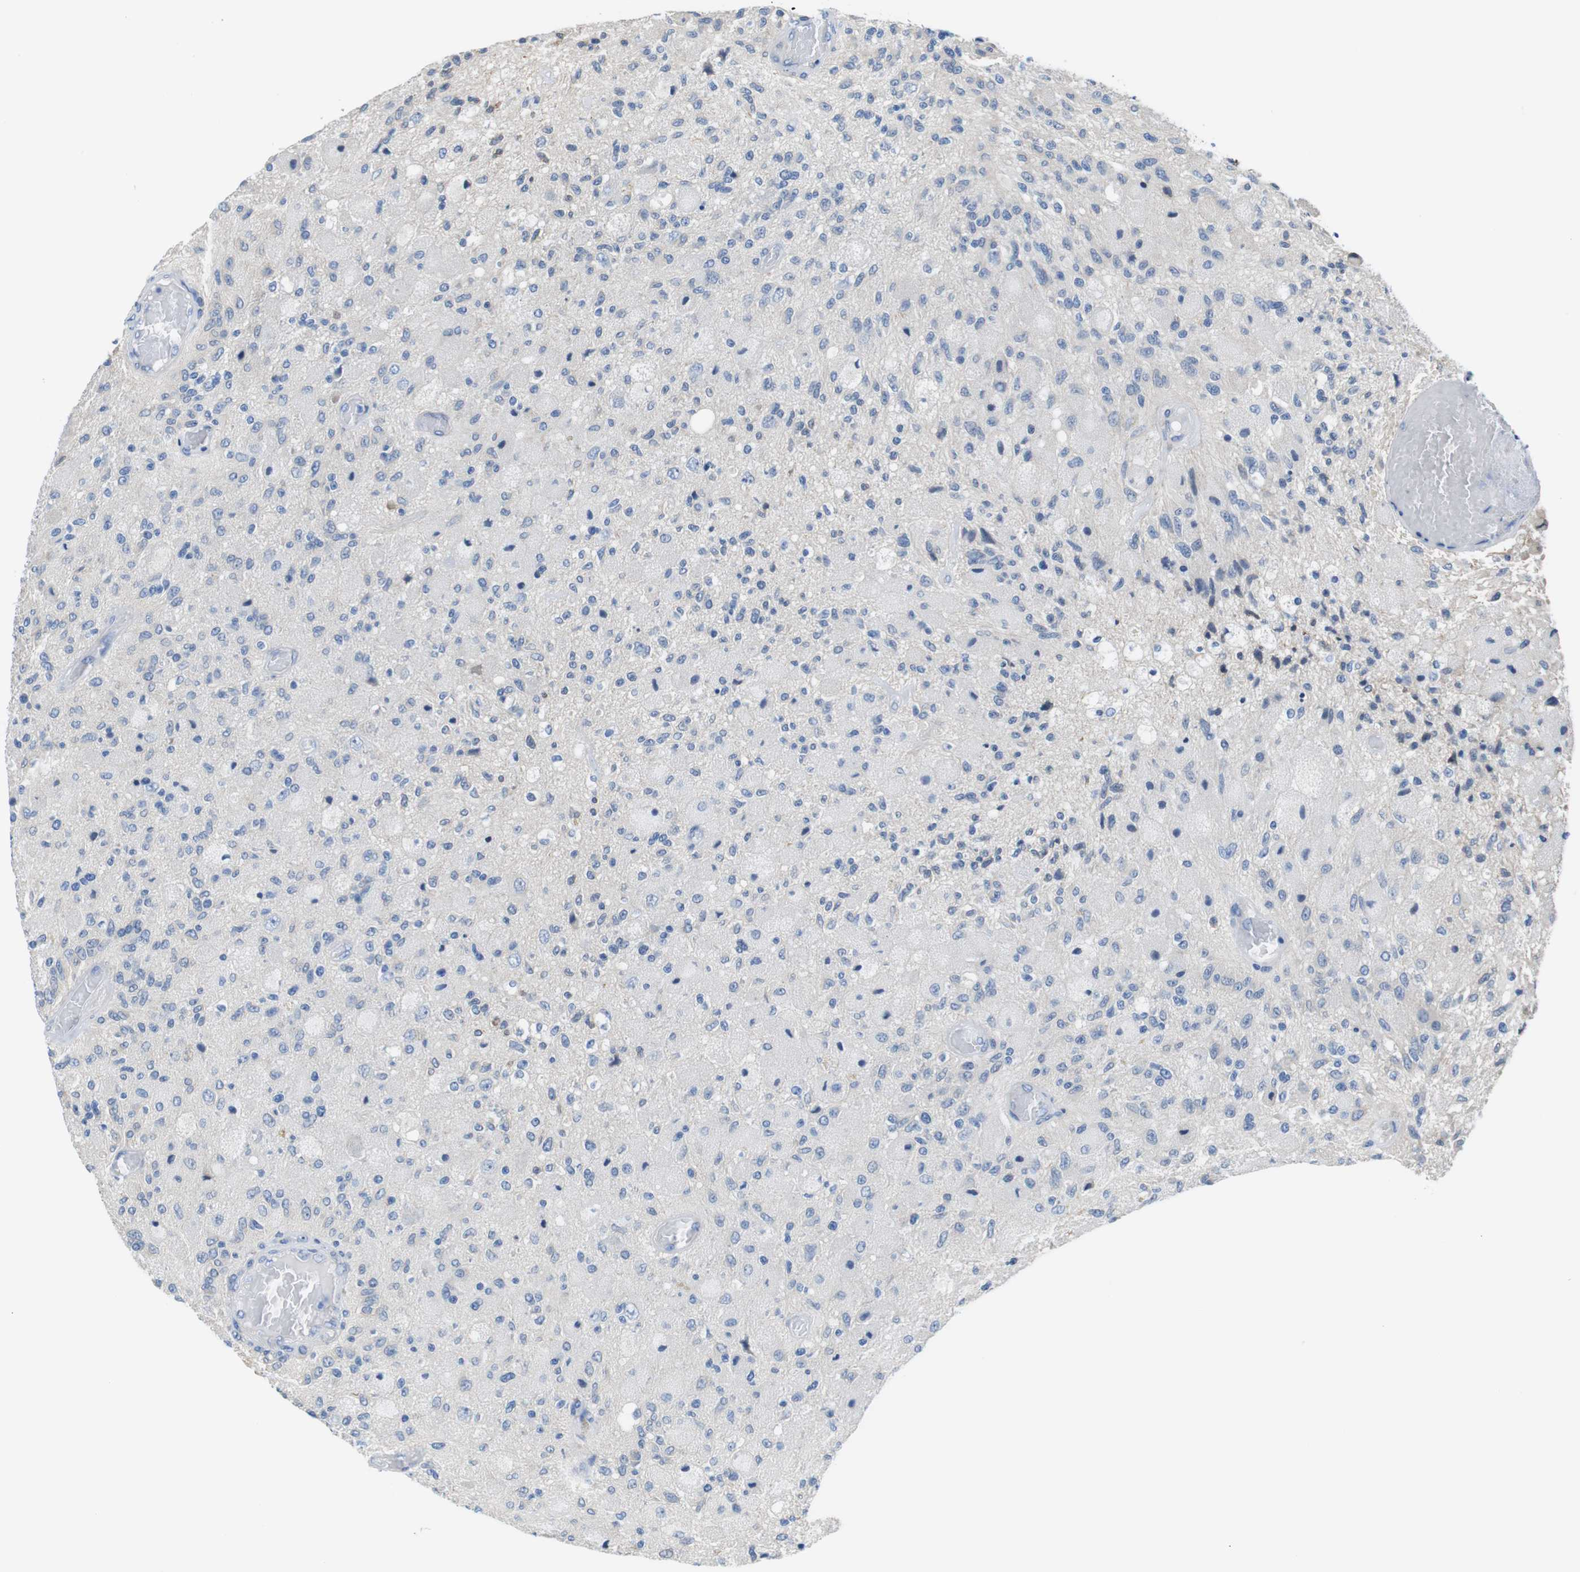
{"staining": {"intensity": "negative", "quantity": "none", "location": "none"}, "tissue": "glioma", "cell_type": "Tumor cells", "image_type": "cancer", "snomed": [{"axis": "morphology", "description": "Normal tissue, NOS"}, {"axis": "morphology", "description": "Glioma, malignant, High grade"}, {"axis": "topography", "description": "Cerebral cortex"}], "caption": "Immunohistochemistry (IHC) micrograph of neoplastic tissue: human high-grade glioma (malignant) stained with DAB exhibits no significant protein staining in tumor cells.", "gene": "CDH8", "patient": {"sex": "male", "age": 77}}